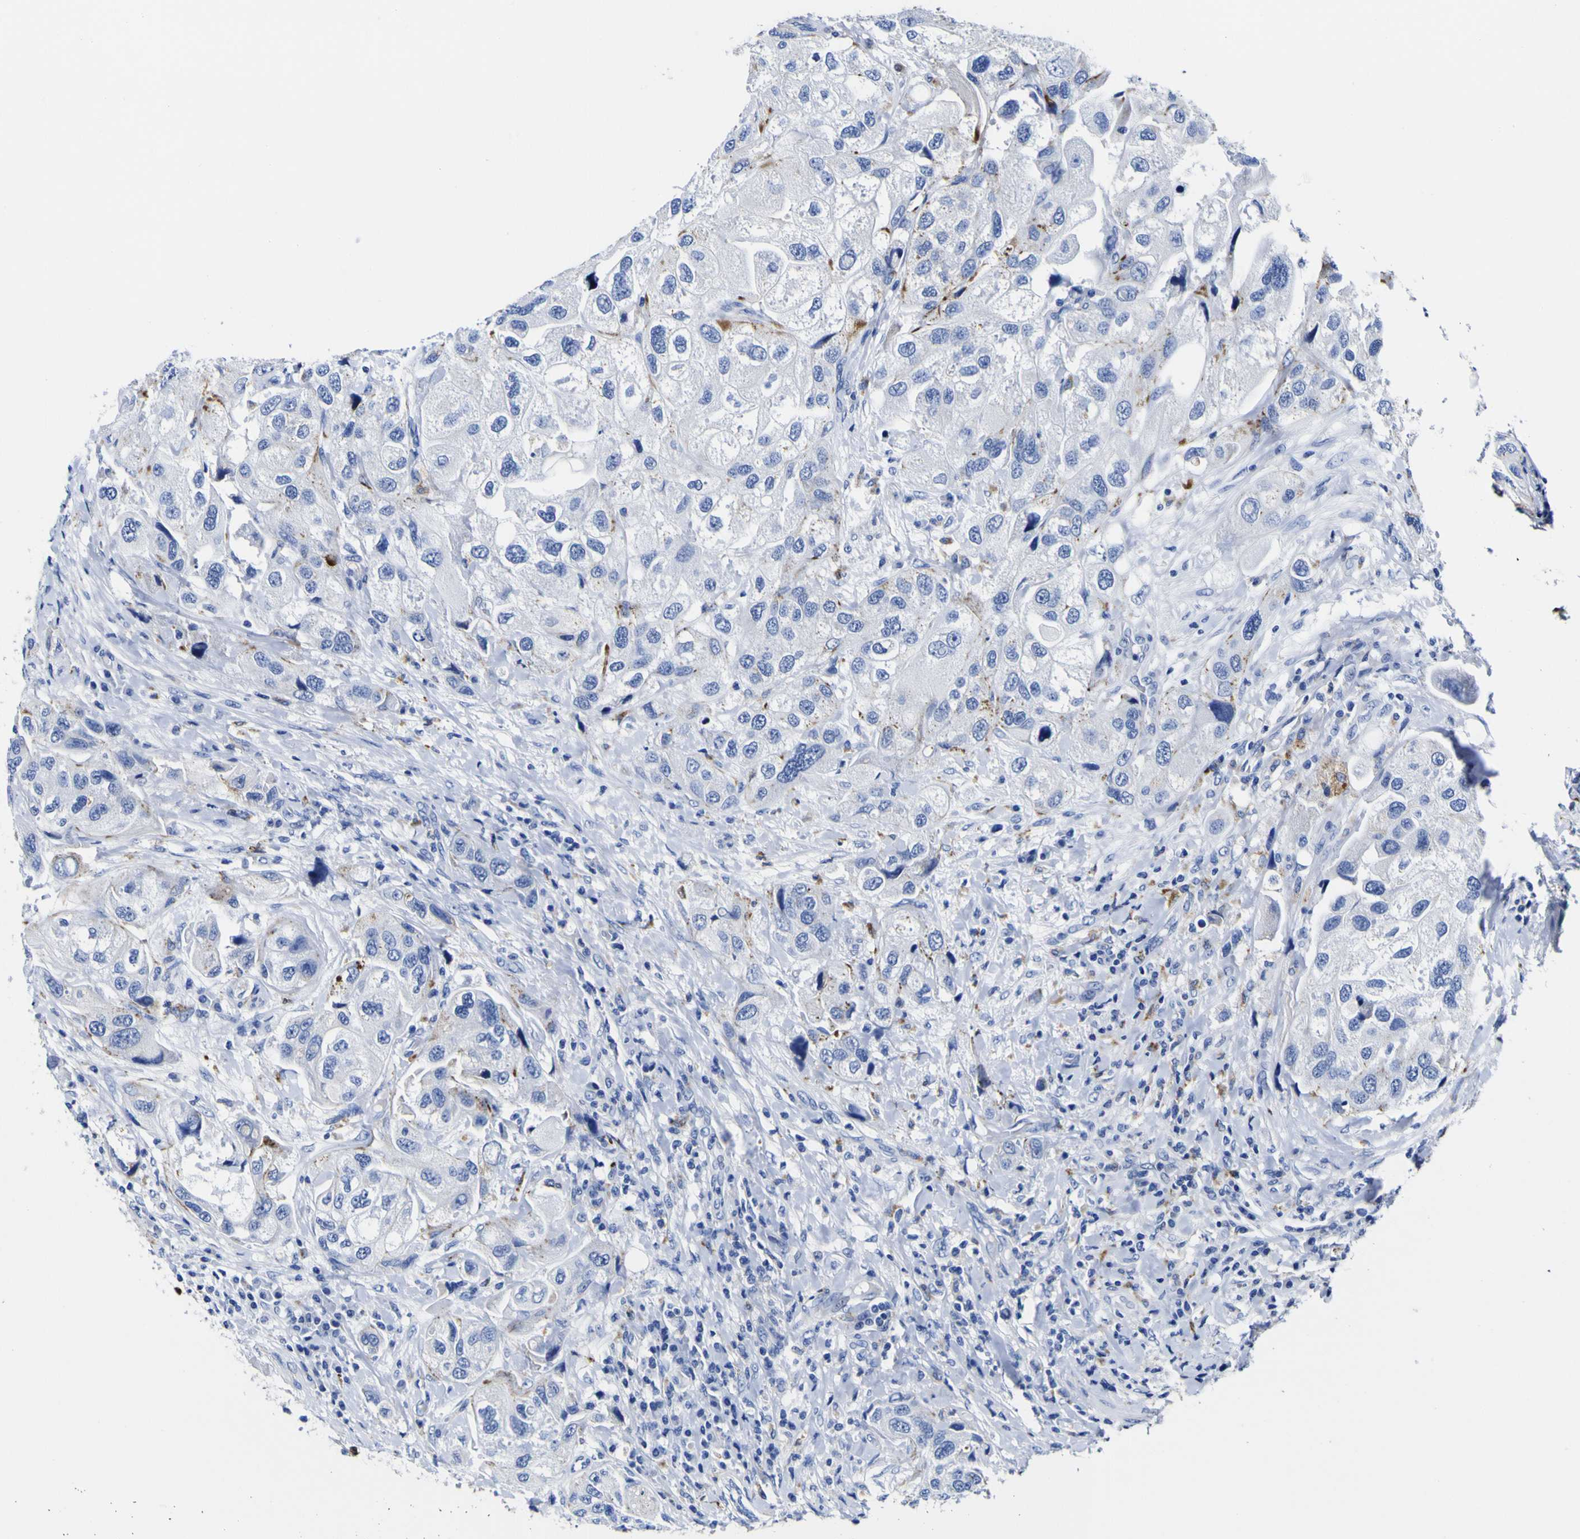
{"staining": {"intensity": "moderate", "quantity": "<25%", "location": "cytoplasmic/membranous"}, "tissue": "urothelial cancer", "cell_type": "Tumor cells", "image_type": "cancer", "snomed": [{"axis": "morphology", "description": "Urothelial carcinoma, High grade"}, {"axis": "topography", "description": "Urinary bladder"}], "caption": "A brown stain shows moderate cytoplasmic/membranous positivity of a protein in urothelial cancer tumor cells. (DAB = brown stain, brightfield microscopy at high magnification).", "gene": "HLA-DQA1", "patient": {"sex": "female", "age": 64}}